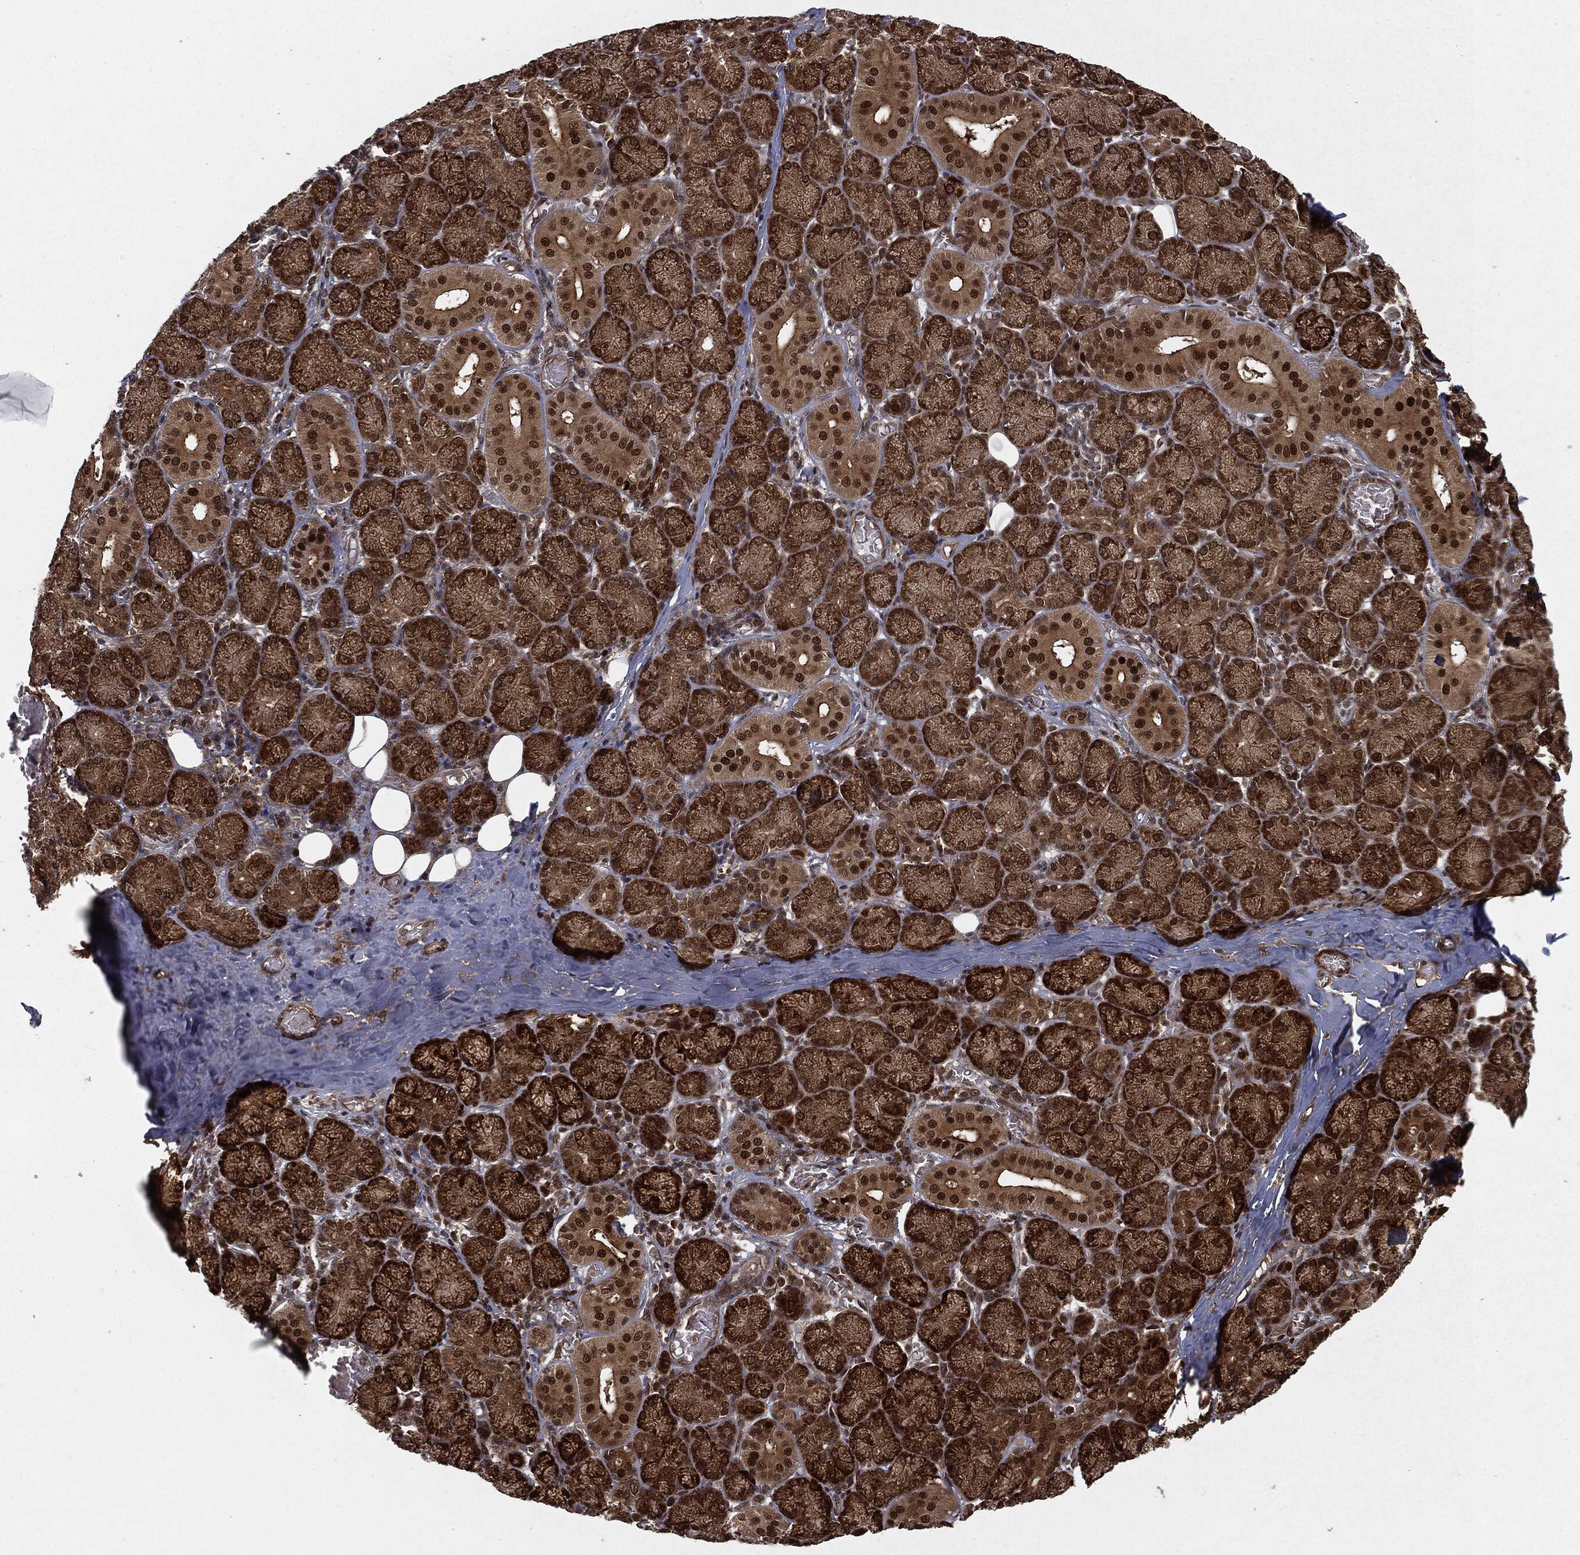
{"staining": {"intensity": "strong", "quantity": ">75%", "location": "cytoplasmic/membranous,nuclear"}, "tissue": "salivary gland", "cell_type": "Glandular cells", "image_type": "normal", "snomed": [{"axis": "morphology", "description": "Normal tissue, NOS"}, {"axis": "topography", "description": "Salivary gland"}, {"axis": "topography", "description": "Peripheral nerve tissue"}], "caption": "High-magnification brightfield microscopy of unremarkable salivary gland stained with DAB (3,3'-diaminobenzidine) (brown) and counterstained with hematoxylin (blue). glandular cells exhibit strong cytoplasmic/membranous,nuclear staining is appreciated in about>75% of cells.", "gene": "RANBP9", "patient": {"sex": "female", "age": 24}}